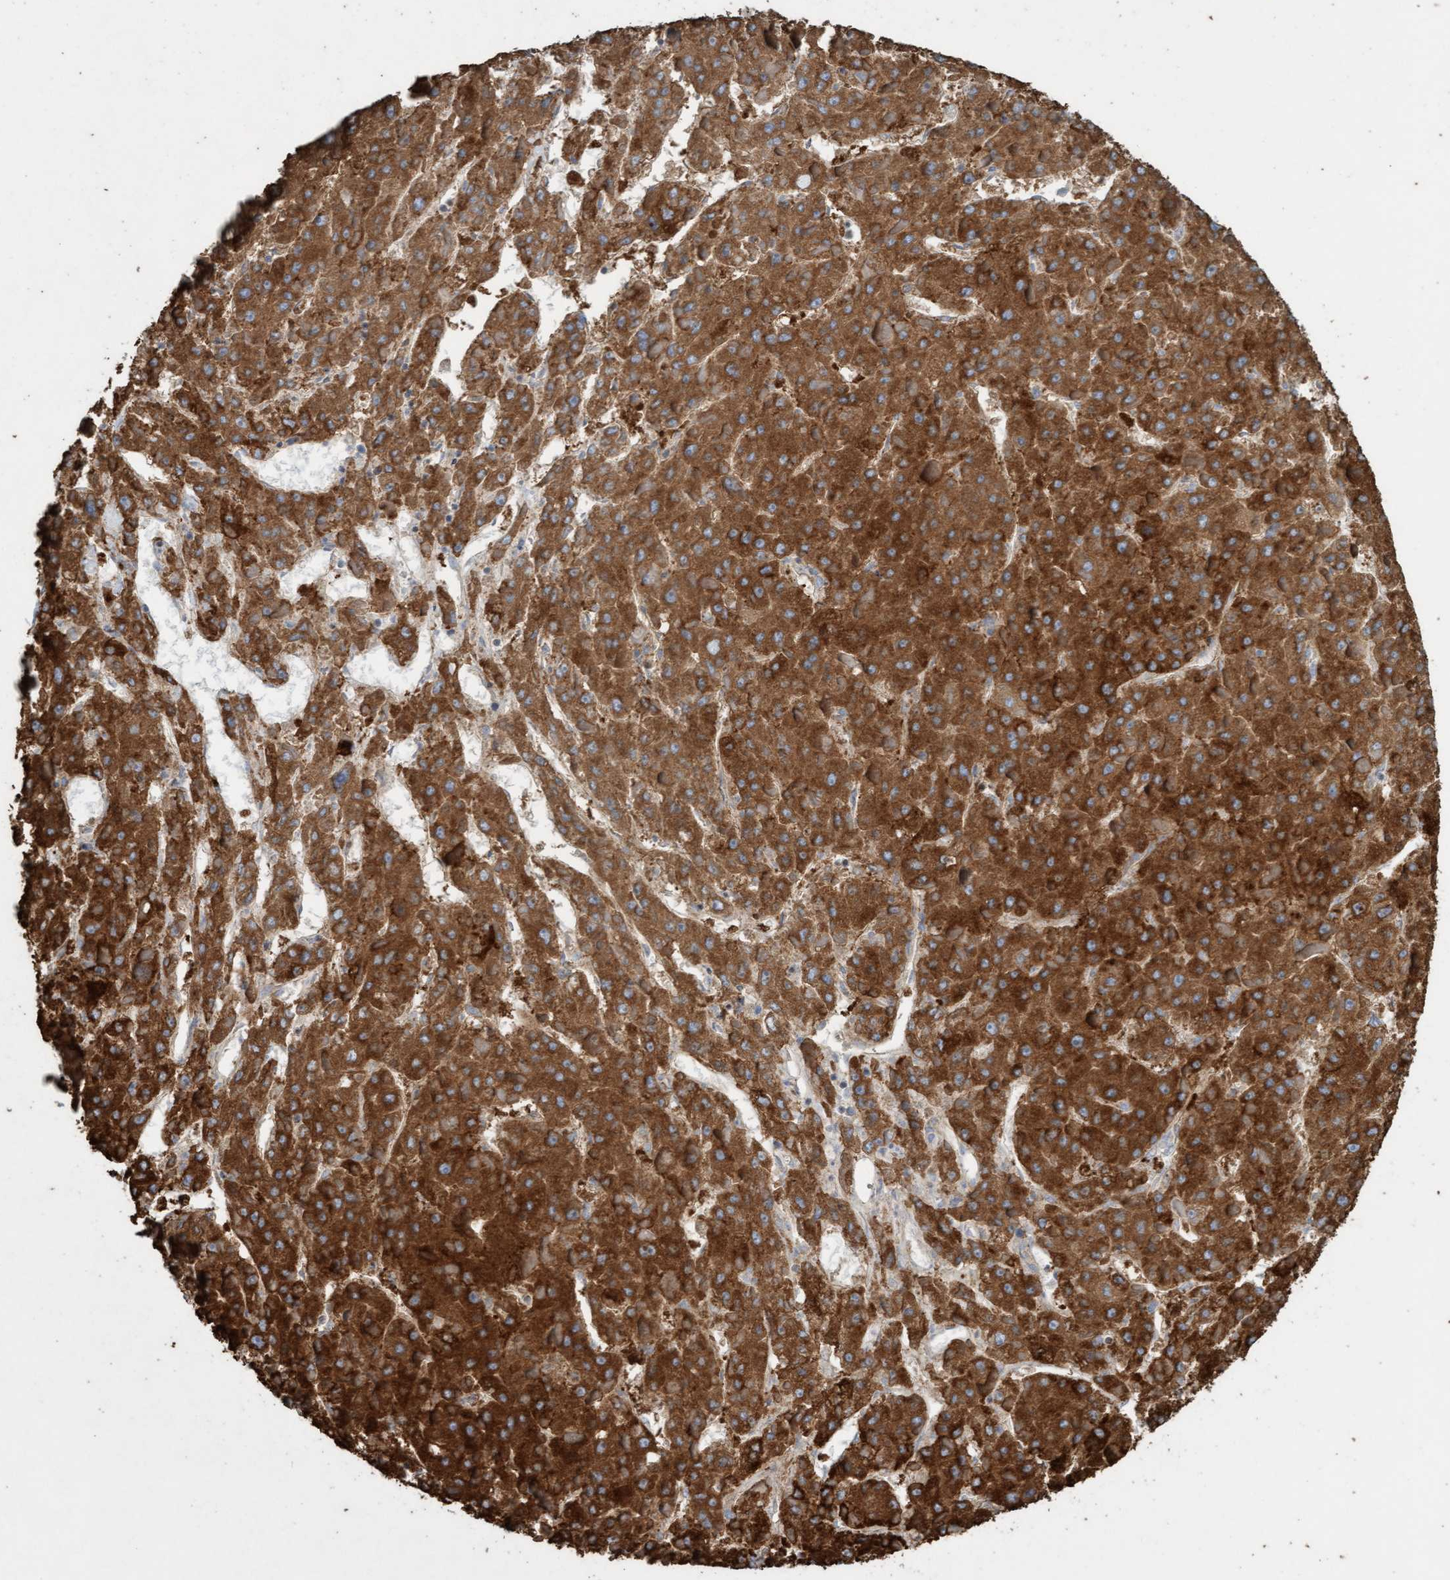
{"staining": {"intensity": "strong", "quantity": ">75%", "location": "cytoplasmic/membranous"}, "tissue": "liver cancer", "cell_type": "Tumor cells", "image_type": "cancer", "snomed": [{"axis": "morphology", "description": "Carcinoma, Hepatocellular, NOS"}, {"axis": "topography", "description": "Liver"}], "caption": "Liver cancer (hepatocellular carcinoma) stained for a protein (brown) displays strong cytoplasmic/membranous positive expression in about >75% of tumor cells.", "gene": "SIGIRR", "patient": {"sex": "female", "age": 73}}